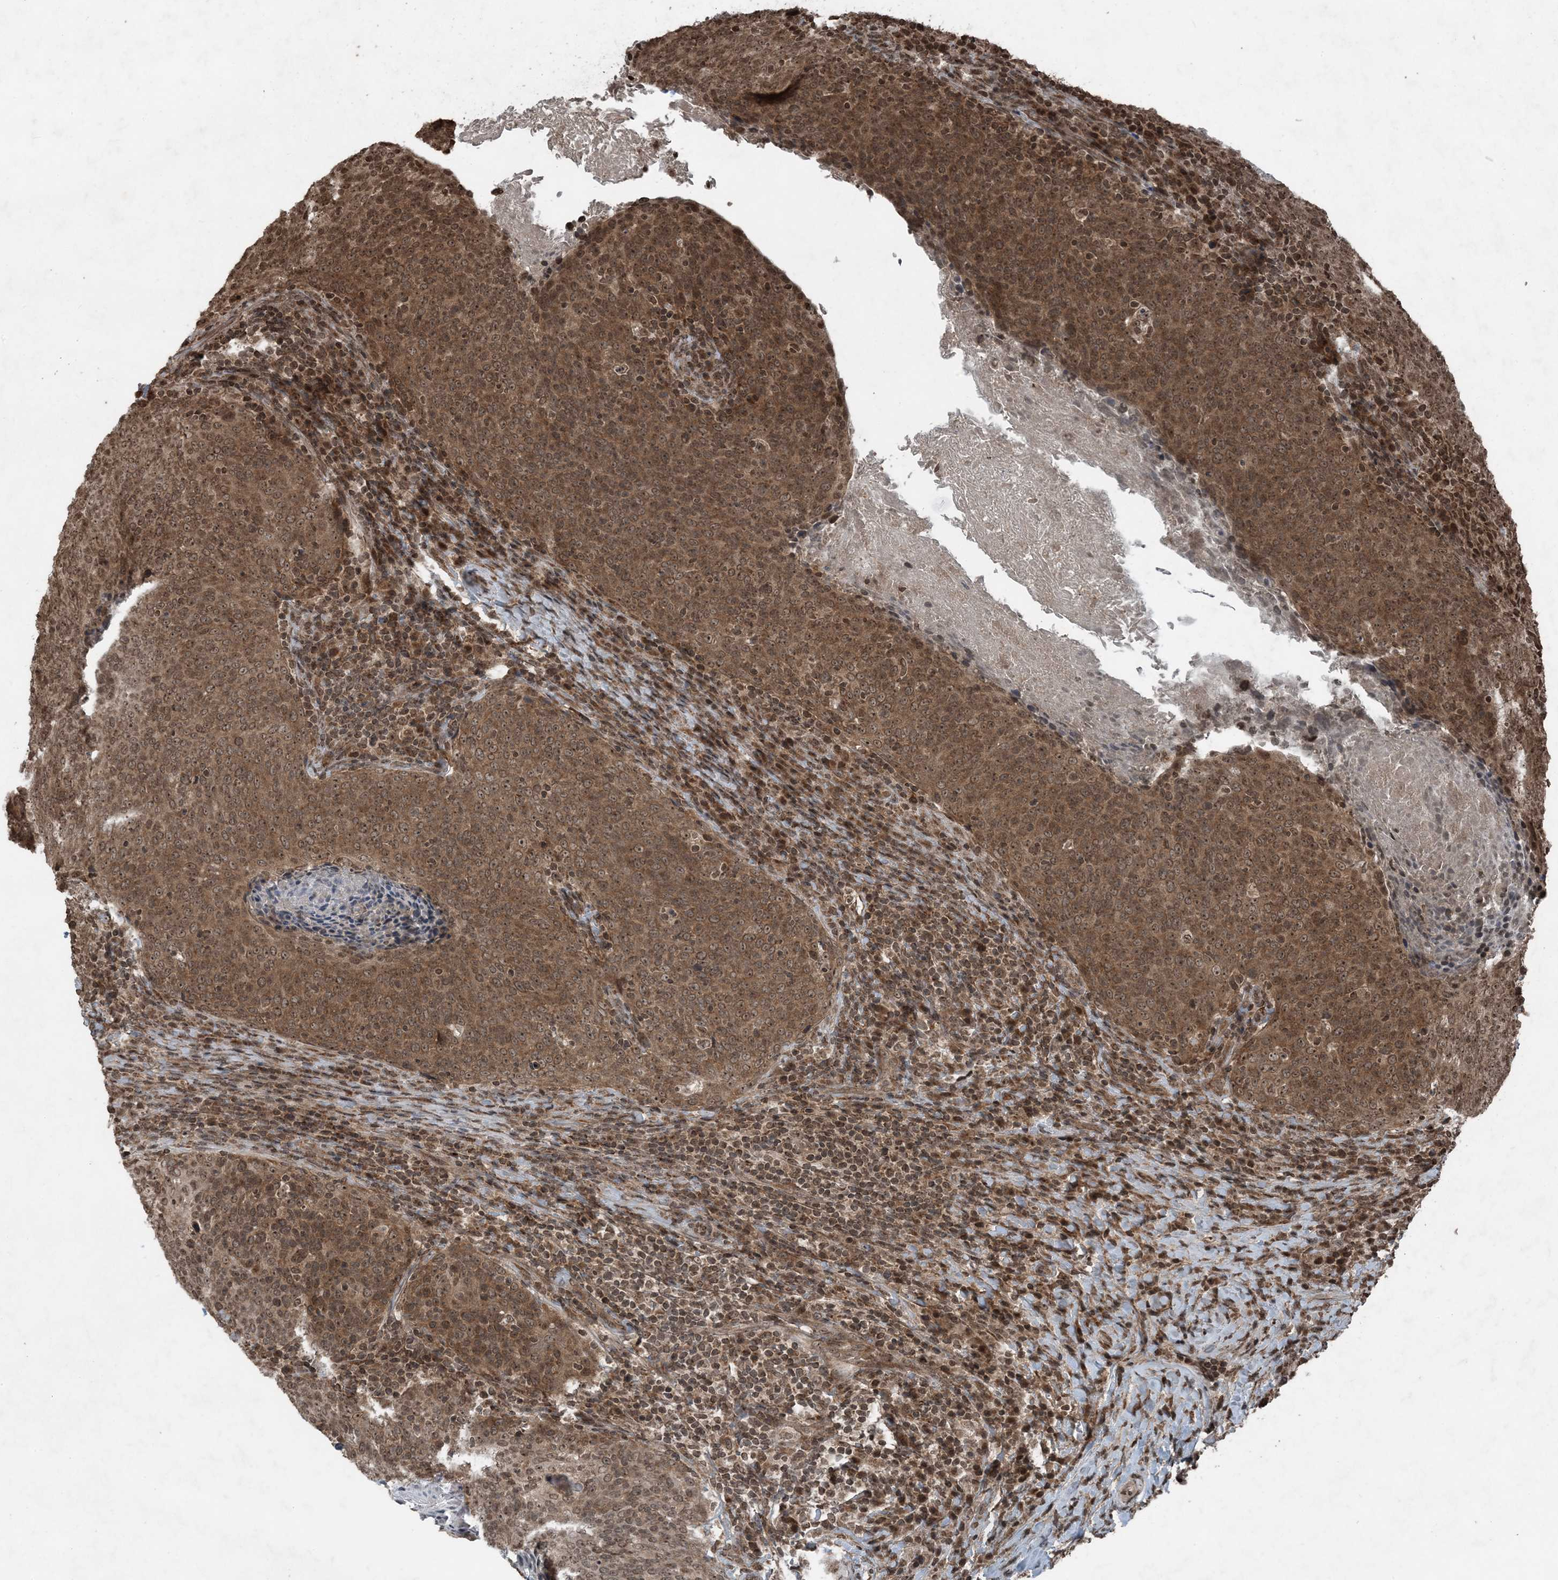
{"staining": {"intensity": "moderate", "quantity": ">75%", "location": "cytoplasmic/membranous,nuclear"}, "tissue": "head and neck cancer", "cell_type": "Tumor cells", "image_type": "cancer", "snomed": [{"axis": "morphology", "description": "Squamous cell carcinoma, NOS"}, {"axis": "morphology", "description": "Squamous cell carcinoma, metastatic, NOS"}, {"axis": "topography", "description": "Lymph node"}, {"axis": "topography", "description": "Head-Neck"}], "caption": "Moderate cytoplasmic/membranous and nuclear expression for a protein is seen in about >75% of tumor cells of head and neck cancer using immunohistochemistry (IHC).", "gene": "ZFAND2B", "patient": {"sex": "male", "age": 62}}